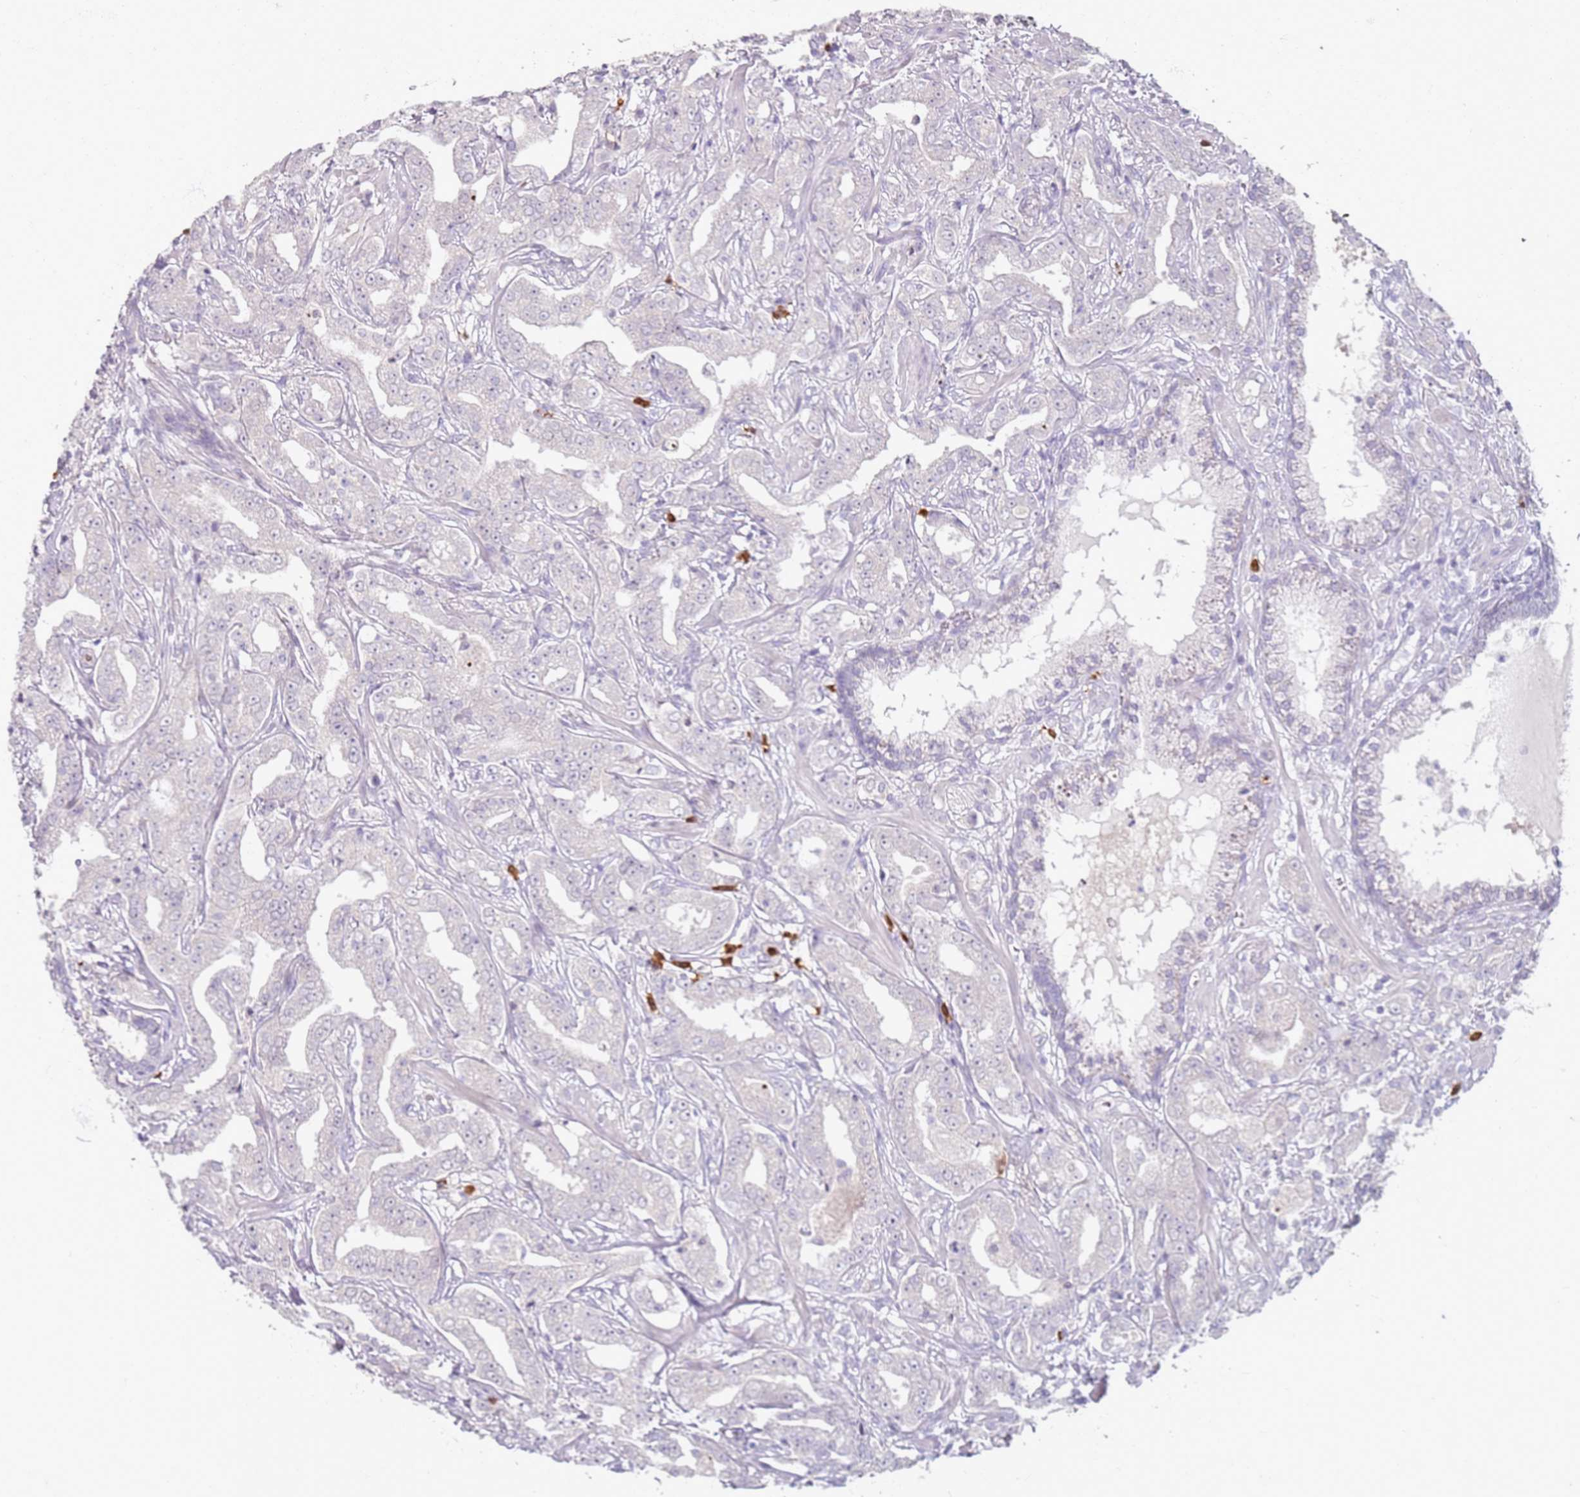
{"staining": {"intensity": "negative", "quantity": "none", "location": "none"}, "tissue": "prostate cancer", "cell_type": "Tumor cells", "image_type": "cancer", "snomed": [{"axis": "morphology", "description": "Adenocarcinoma, High grade"}, {"axis": "topography", "description": "Prostate"}], "caption": "The micrograph shows no significant expression in tumor cells of prostate cancer. (DAB (3,3'-diaminobenzidine) IHC, high magnification).", "gene": "CD40LG", "patient": {"sex": "male", "age": 63}}